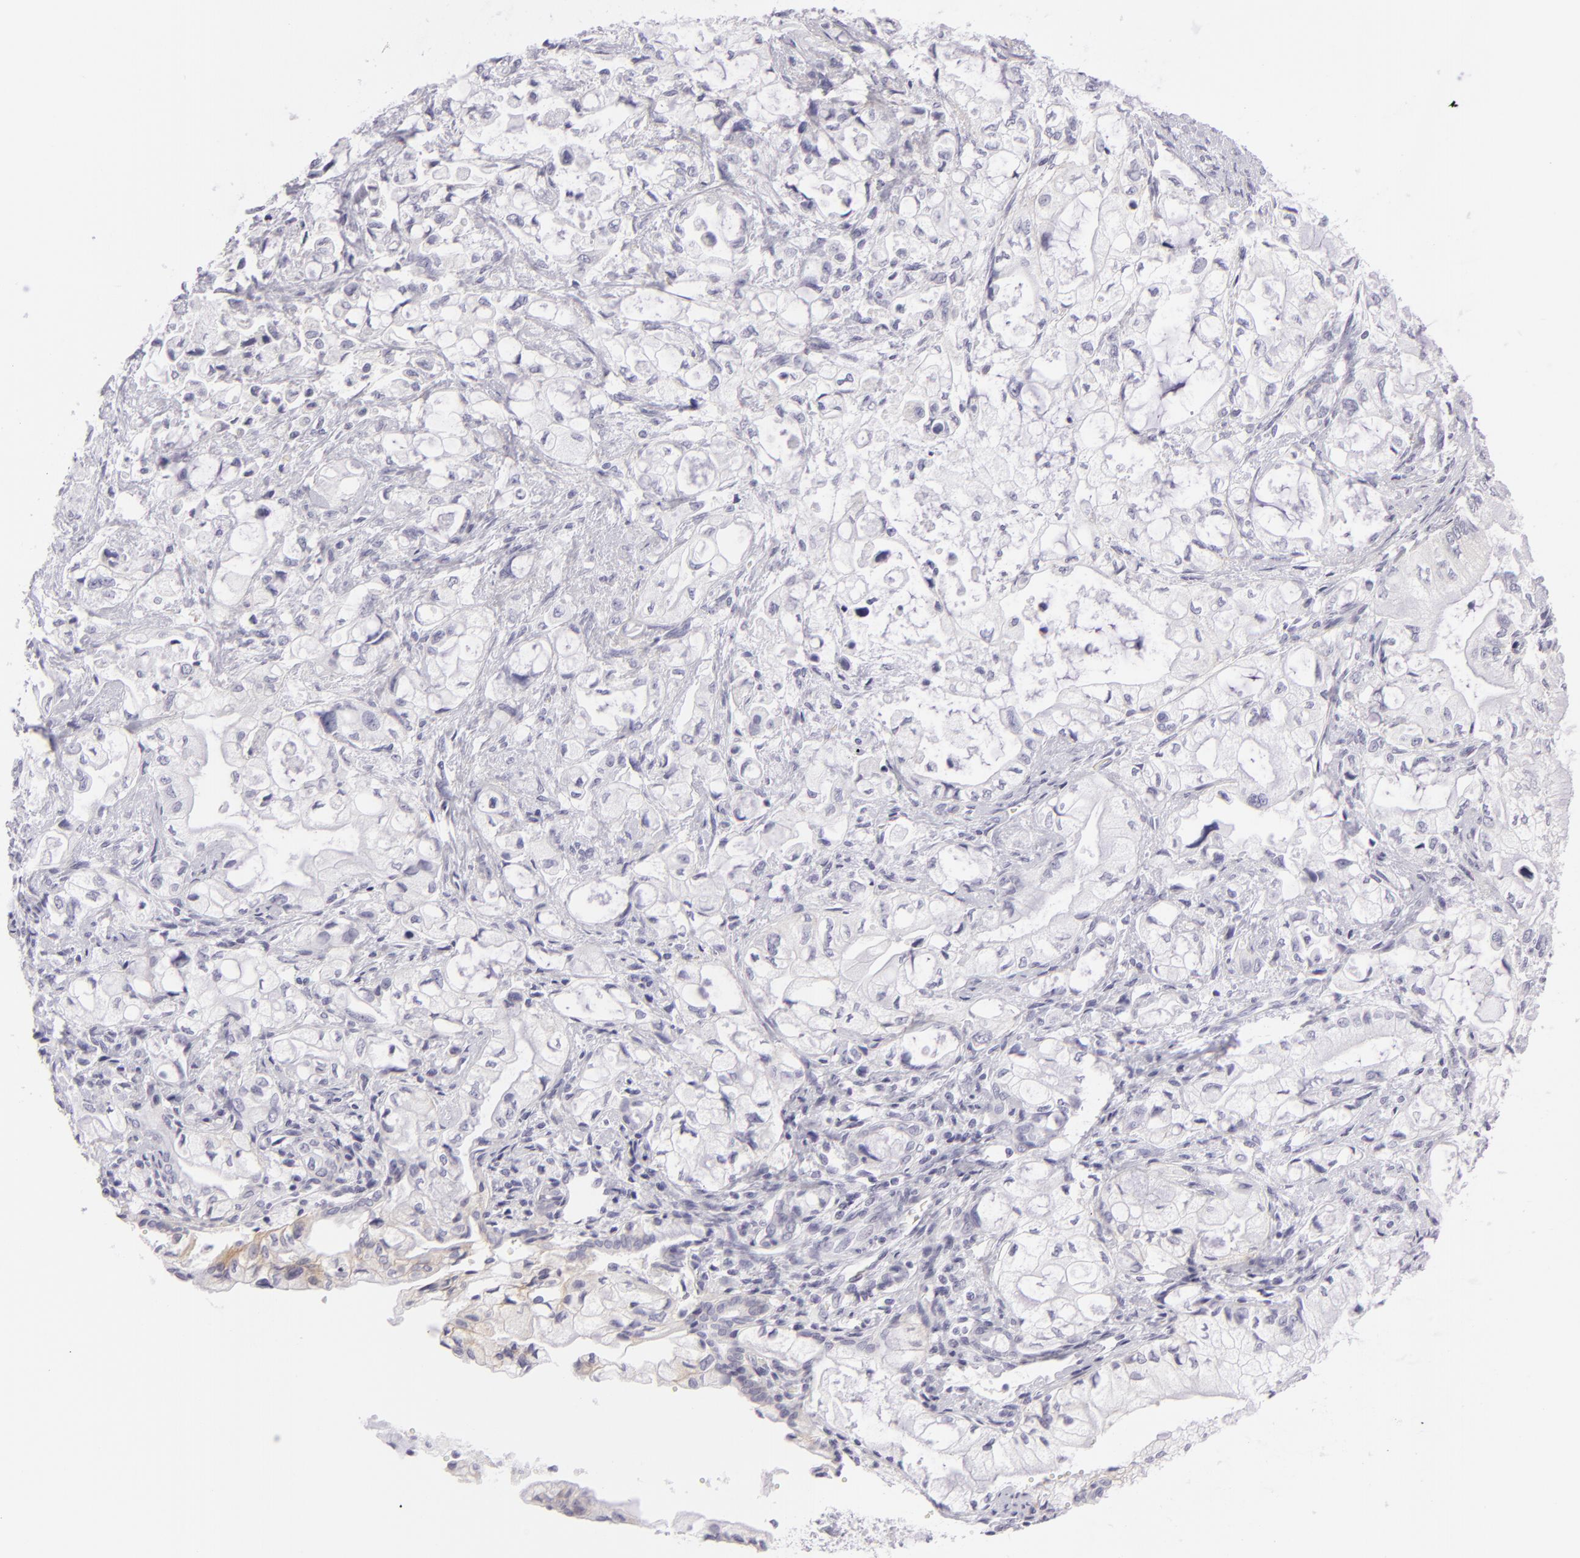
{"staining": {"intensity": "negative", "quantity": "none", "location": "none"}, "tissue": "pancreatic cancer", "cell_type": "Tumor cells", "image_type": "cancer", "snomed": [{"axis": "morphology", "description": "Adenocarcinoma, NOS"}, {"axis": "topography", "description": "Pancreas"}], "caption": "The image reveals no staining of tumor cells in pancreatic adenocarcinoma. (DAB immunohistochemistry, high magnification).", "gene": "DLG4", "patient": {"sex": "male", "age": 79}}